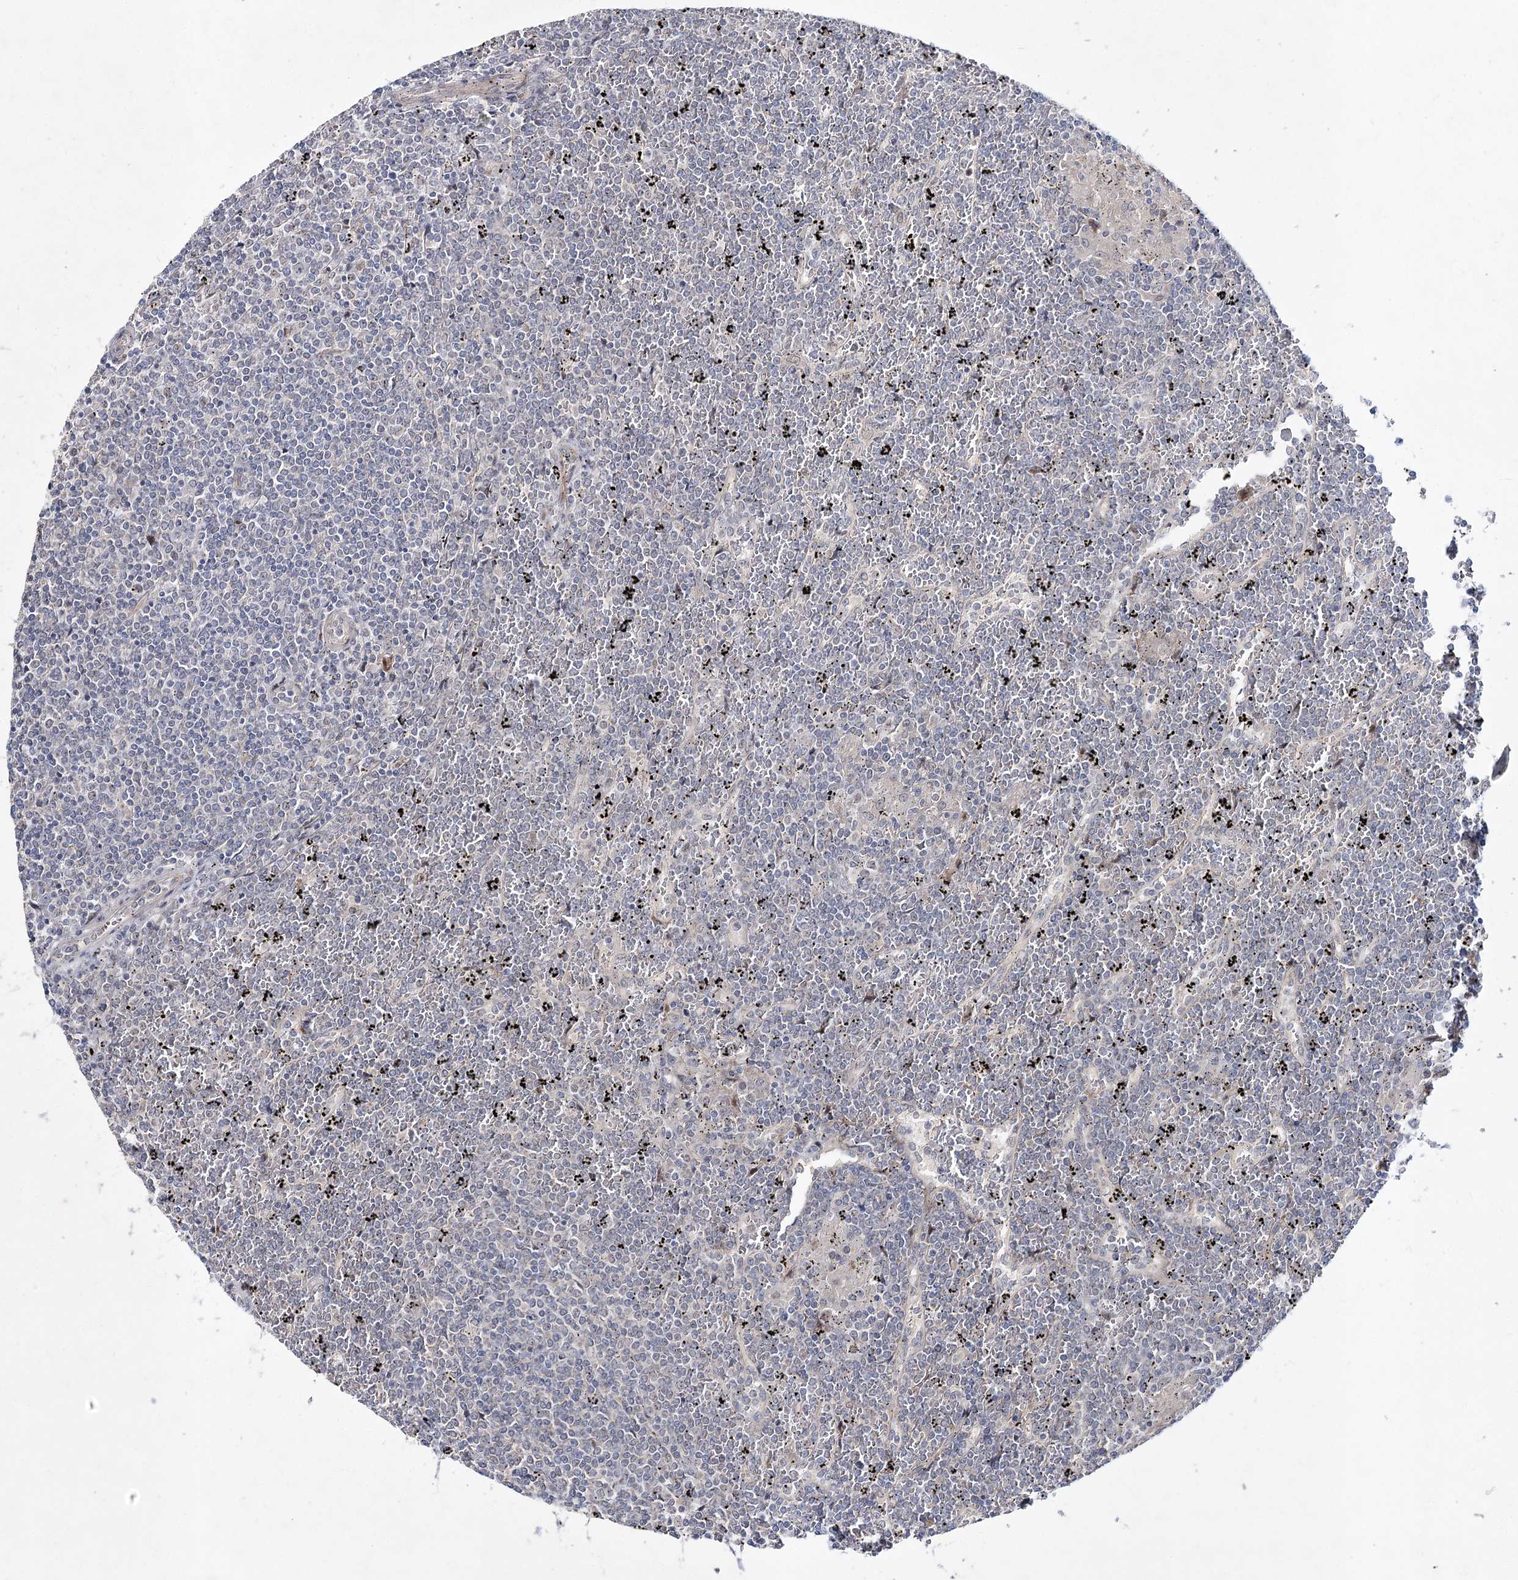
{"staining": {"intensity": "negative", "quantity": "none", "location": "none"}, "tissue": "lymphoma", "cell_type": "Tumor cells", "image_type": "cancer", "snomed": [{"axis": "morphology", "description": "Malignant lymphoma, non-Hodgkin's type, Low grade"}, {"axis": "topography", "description": "Spleen"}], "caption": "Immunohistochemistry (IHC) of human lymphoma reveals no staining in tumor cells.", "gene": "ARHGAP32", "patient": {"sex": "female", "age": 19}}